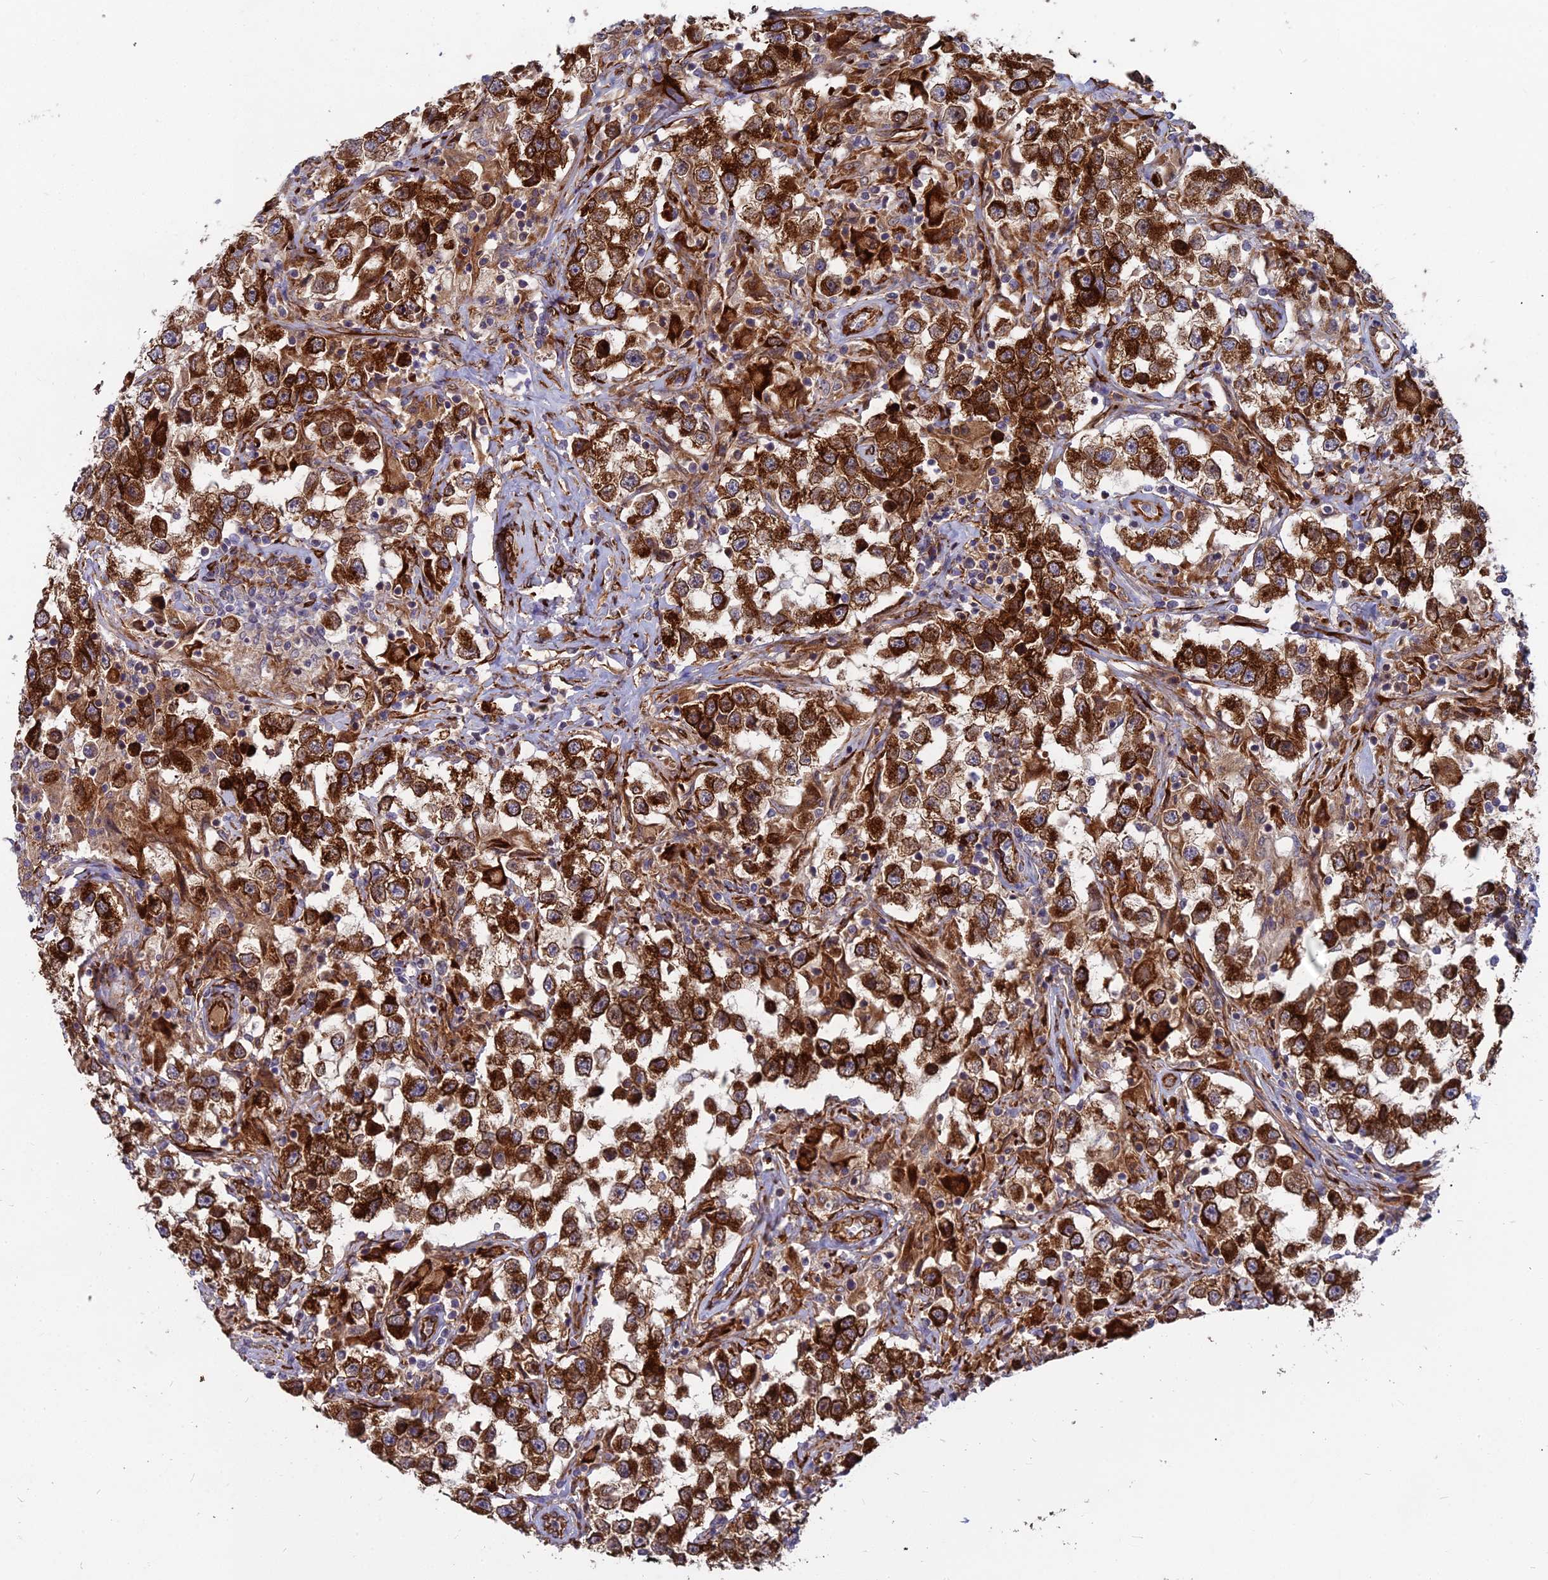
{"staining": {"intensity": "strong", "quantity": ">75%", "location": "cytoplasmic/membranous"}, "tissue": "testis cancer", "cell_type": "Tumor cells", "image_type": "cancer", "snomed": [{"axis": "morphology", "description": "Seminoma, NOS"}, {"axis": "topography", "description": "Testis"}], "caption": "IHC image of neoplastic tissue: testis cancer (seminoma) stained using IHC displays high levels of strong protein expression localized specifically in the cytoplasmic/membranous of tumor cells, appearing as a cytoplasmic/membranous brown color.", "gene": "NDUFAF7", "patient": {"sex": "male", "age": 46}}